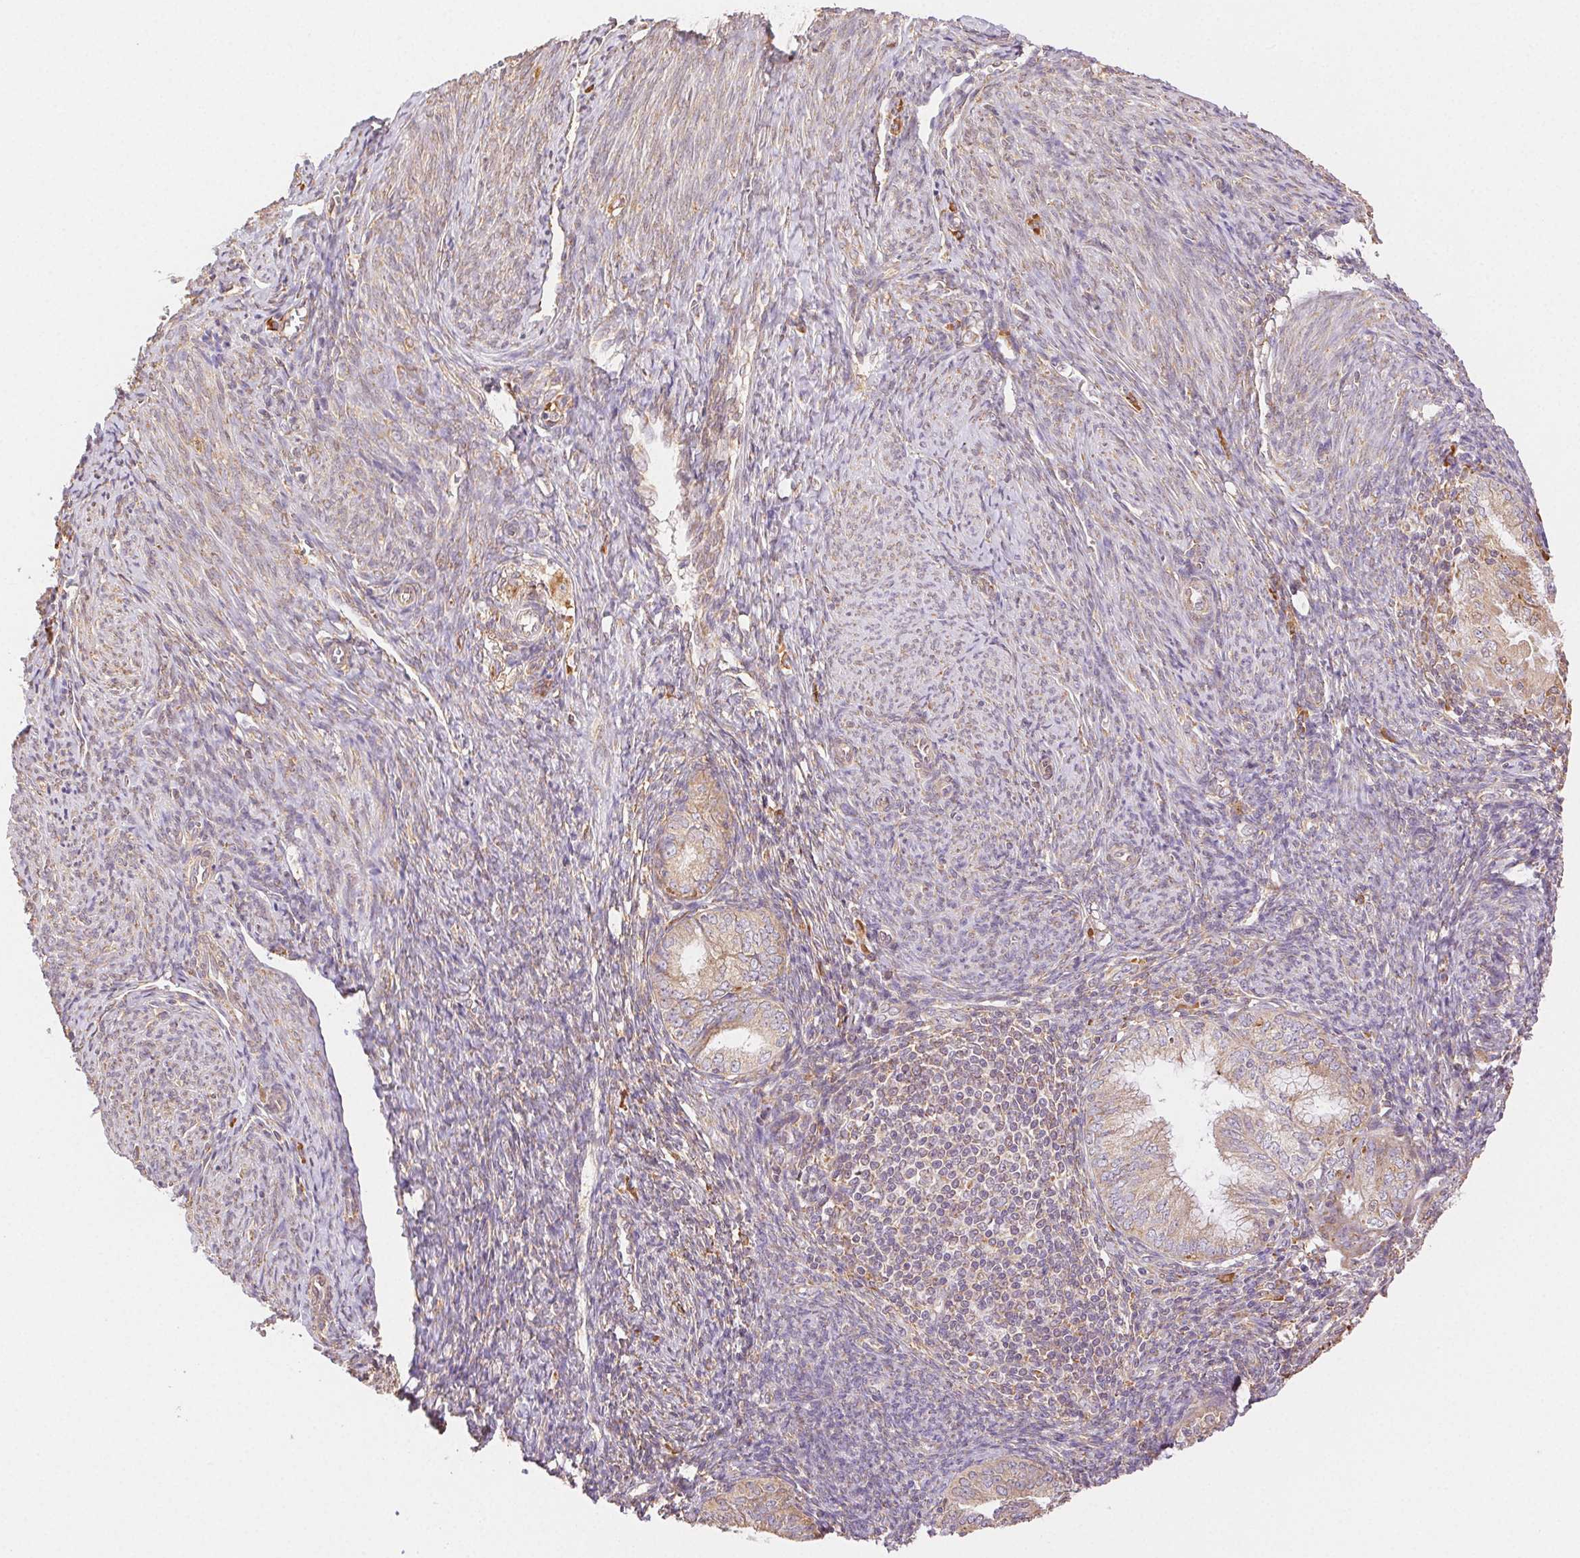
{"staining": {"intensity": "weak", "quantity": "25%-75%", "location": "cytoplasmic/membranous"}, "tissue": "endometrial cancer", "cell_type": "Tumor cells", "image_type": "cancer", "snomed": [{"axis": "morphology", "description": "Adenocarcinoma, NOS"}, {"axis": "topography", "description": "Endometrium"}], "caption": "Endometrial adenocarcinoma tissue demonstrates weak cytoplasmic/membranous expression in about 25%-75% of tumor cells, visualized by immunohistochemistry.", "gene": "ENTREP1", "patient": {"sex": "female", "age": 55}}